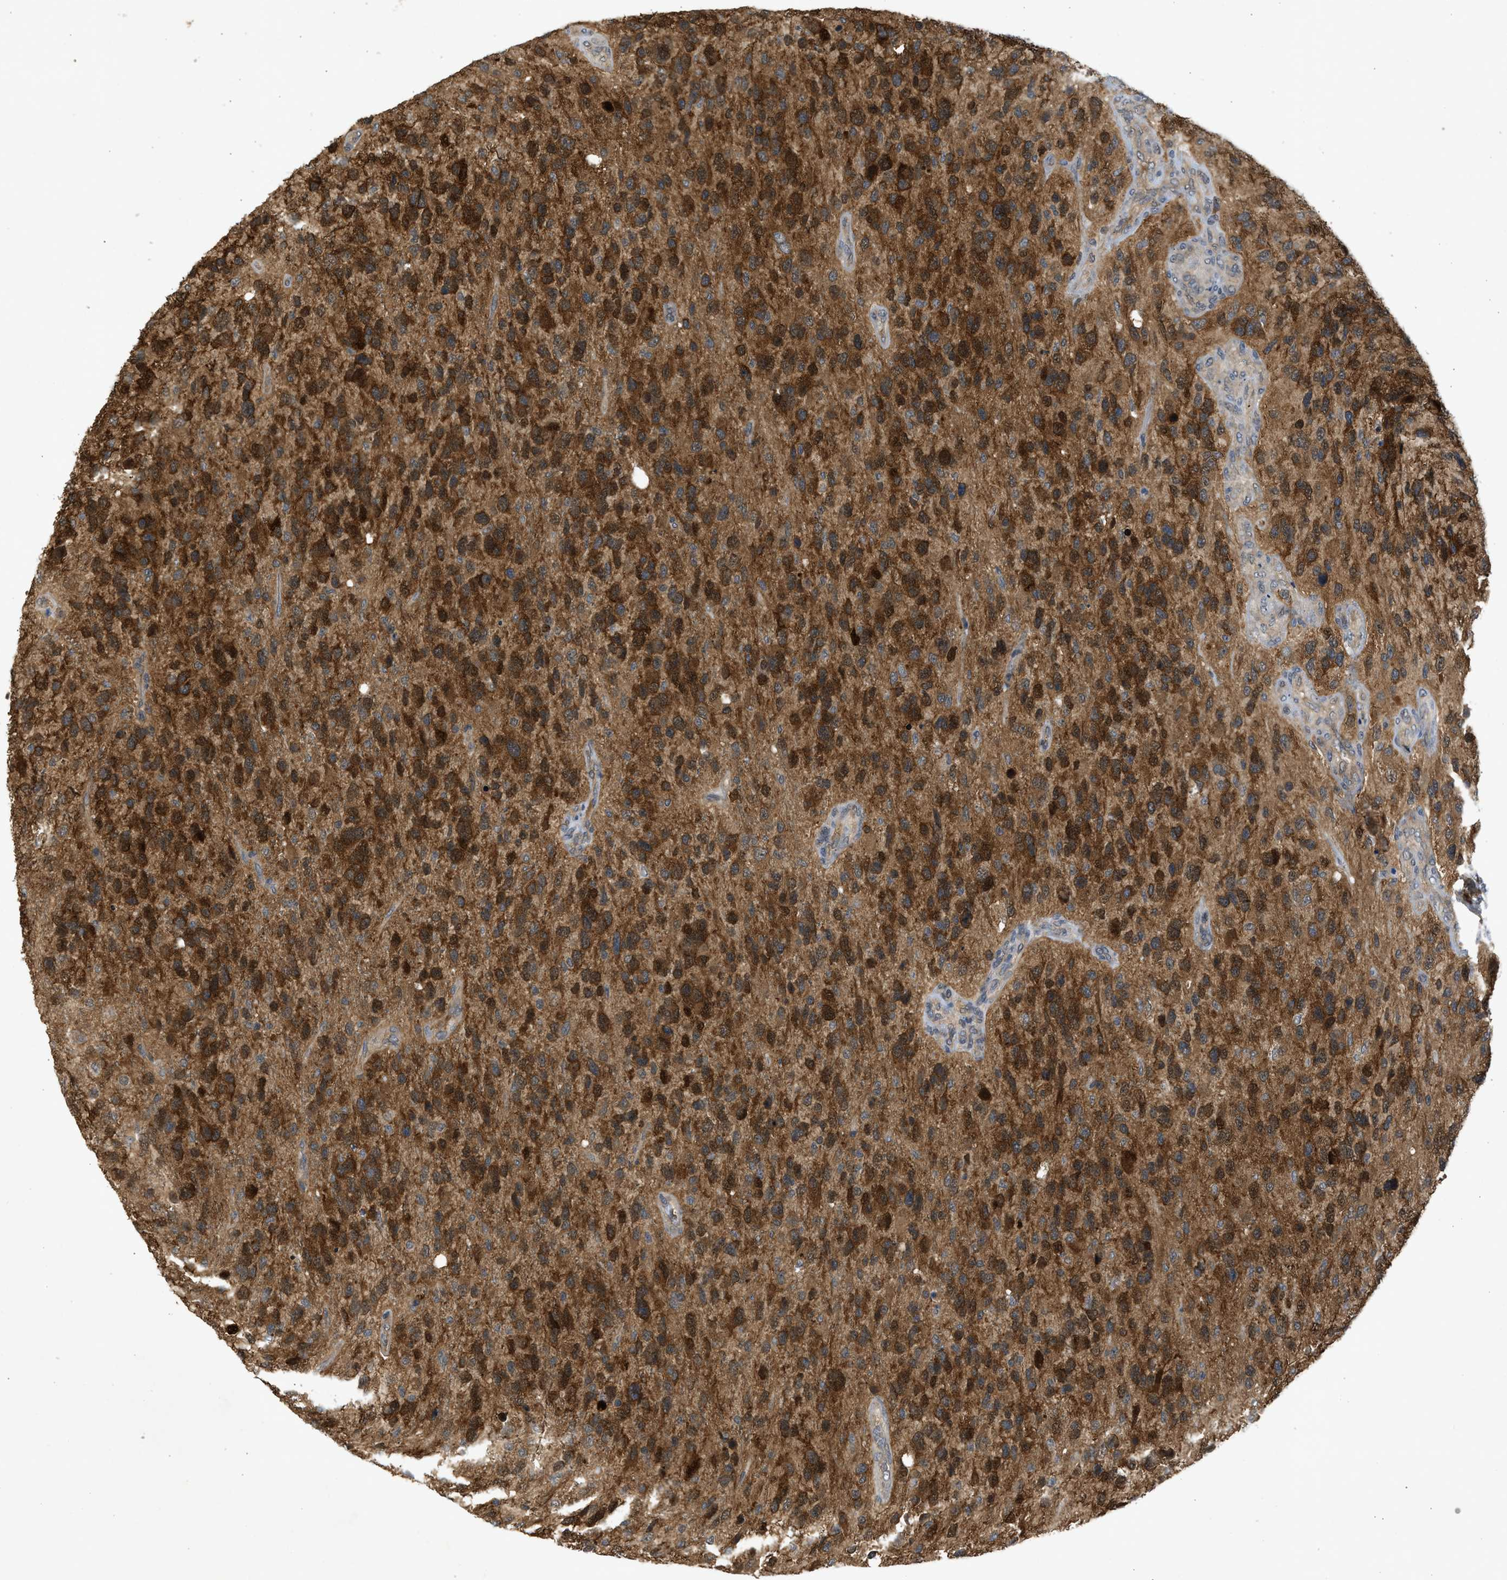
{"staining": {"intensity": "moderate", "quantity": ">75%", "location": "cytoplasmic/membranous"}, "tissue": "glioma", "cell_type": "Tumor cells", "image_type": "cancer", "snomed": [{"axis": "morphology", "description": "Glioma, malignant, High grade"}, {"axis": "topography", "description": "Brain"}], "caption": "This image shows immunohistochemistry (IHC) staining of glioma, with medium moderate cytoplasmic/membranous expression in approximately >75% of tumor cells.", "gene": "MAPK7", "patient": {"sex": "female", "age": 58}}